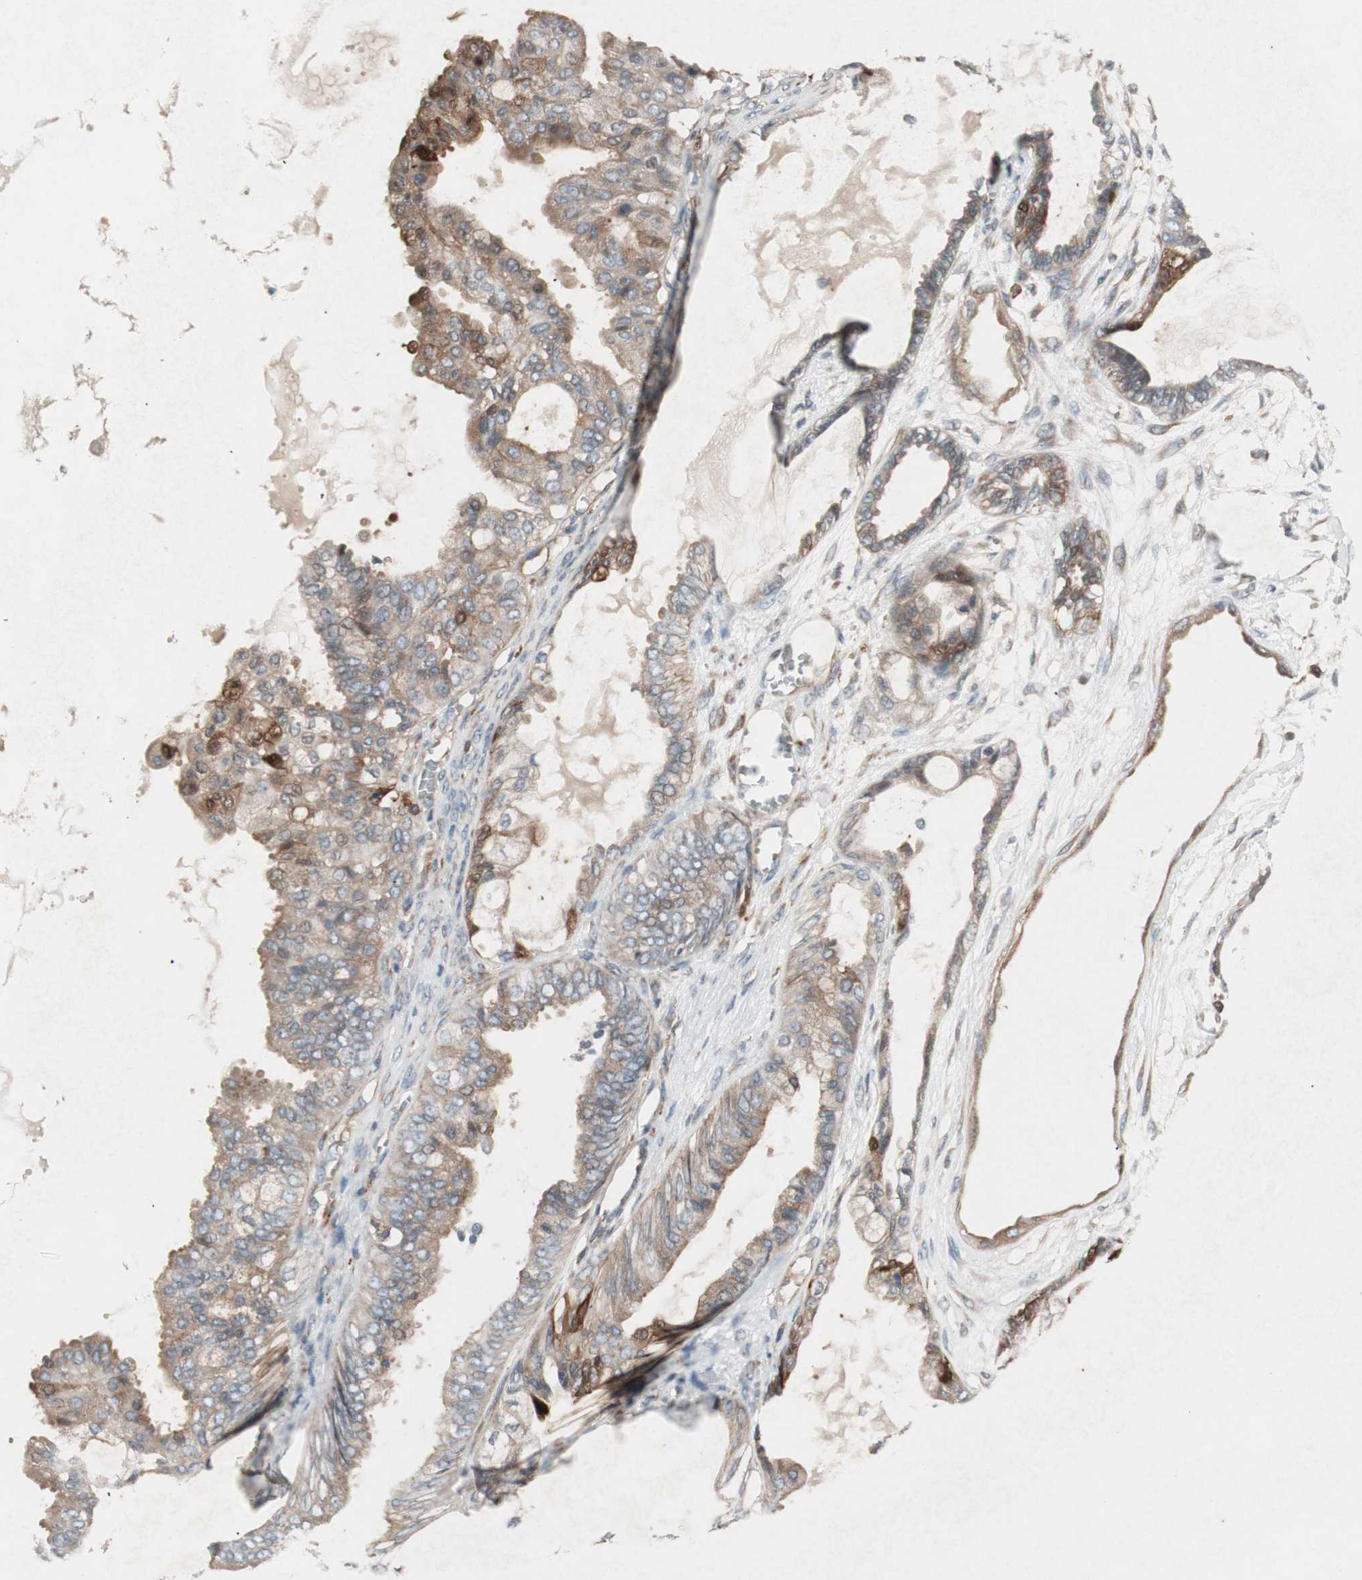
{"staining": {"intensity": "moderate", "quantity": ">75%", "location": "cytoplasmic/membranous"}, "tissue": "ovarian cancer", "cell_type": "Tumor cells", "image_type": "cancer", "snomed": [{"axis": "morphology", "description": "Carcinoma, NOS"}, {"axis": "morphology", "description": "Carcinoma, endometroid"}, {"axis": "topography", "description": "Ovary"}], "caption": "This is a histology image of IHC staining of ovarian cancer (endometroid carcinoma), which shows moderate positivity in the cytoplasmic/membranous of tumor cells.", "gene": "STAB1", "patient": {"sex": "female", "age": 50}}